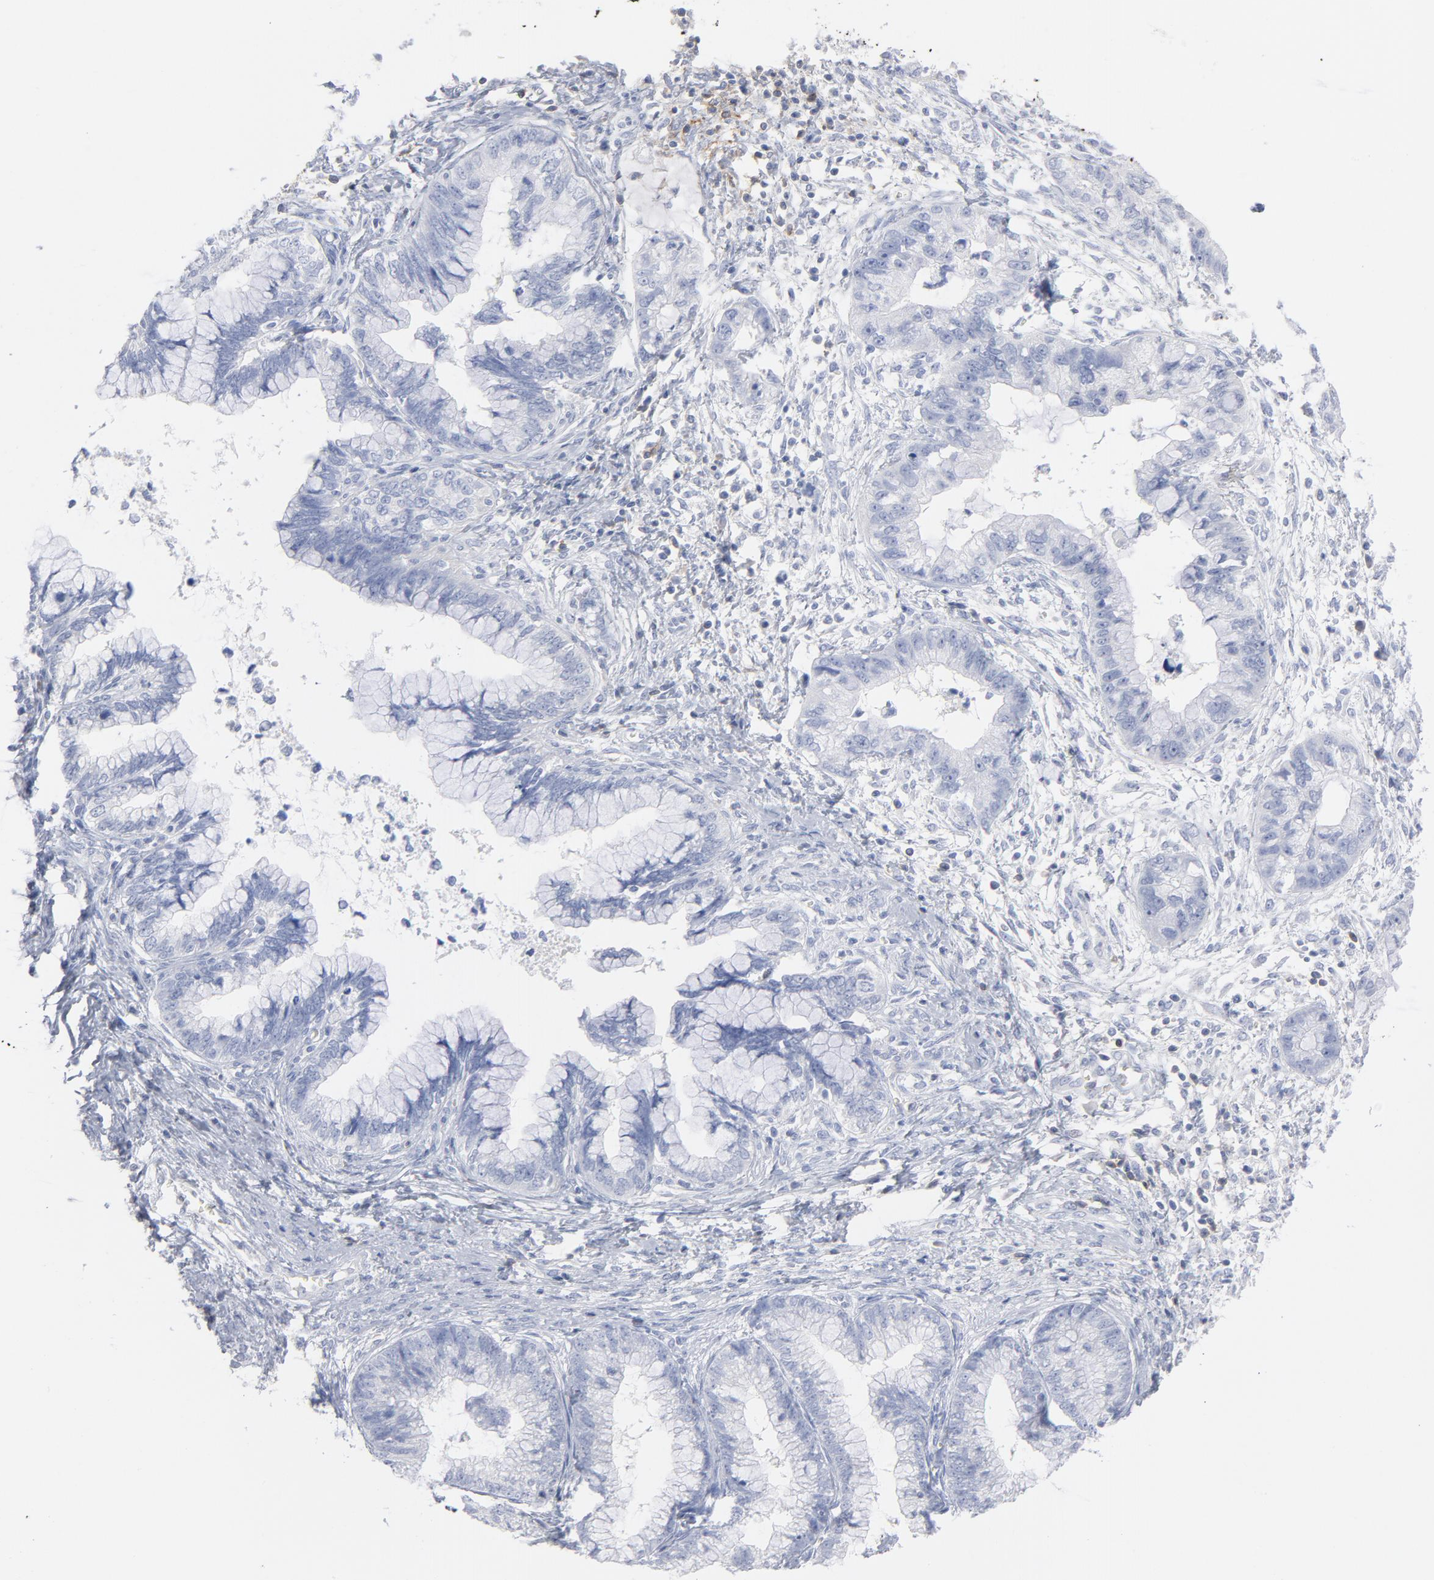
{"staining": {"intensity": "negative", "quantity": "none", "location": "none"}, "tissue": "cervical cancer", "cell_type": "Tumor cells", "image_type": "cancer", "snomed": [{"axis": "morphology", "description": "Adenocarcinoma, NOS"}, {"axis": "topography", "description": "Cervix"}], "caption": "Immunohistochemistry (IHC) of cervical adenocarcinoma exhibits no expression in tumor cells.", "gene": "P2RY8", "patient": {"sex": "female", "age": 44}}